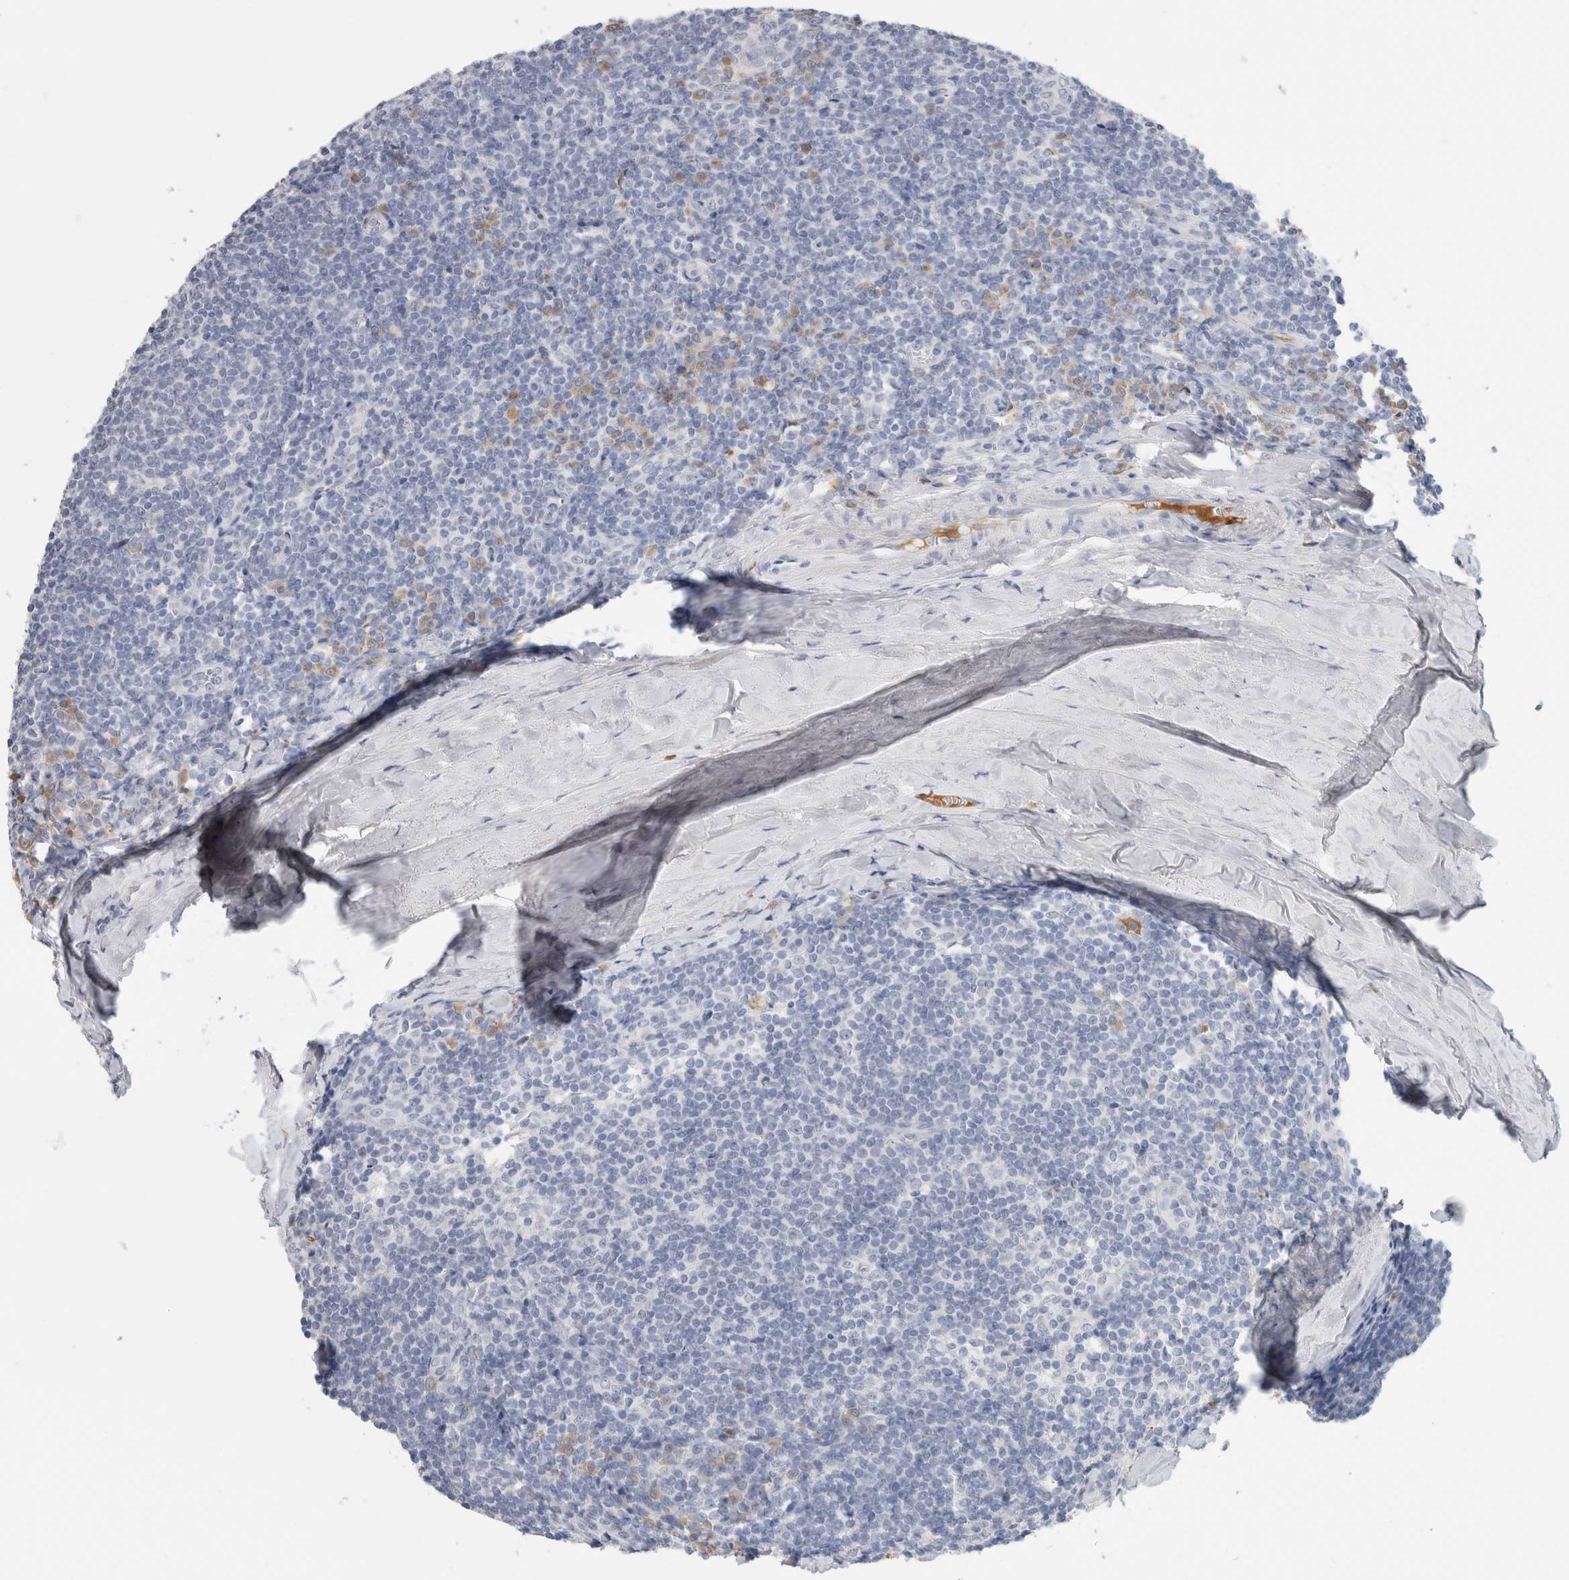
{"staining": {"intensity": "negative", "quantity": "none", "location": "none"}, "tissue": "tonsil", "cell_type": "Germinal center cells", "image_type": "normal", "snomed": [{"axis": "morphology", "description": "Normal tissue, NOS"}, {"axis": "topography", "description": "Tonsil"}], "caption": "Germinal center cells are negative for protein expression in unremarkable human tonsil. The staining is performed using DAB (3,3'-diaminobenzidine) brown chromogen with nuclei counter-stained in using hematoxylin.", "gene": "SCGB1A1", "patient": {"sex": "male", "age": 37}}